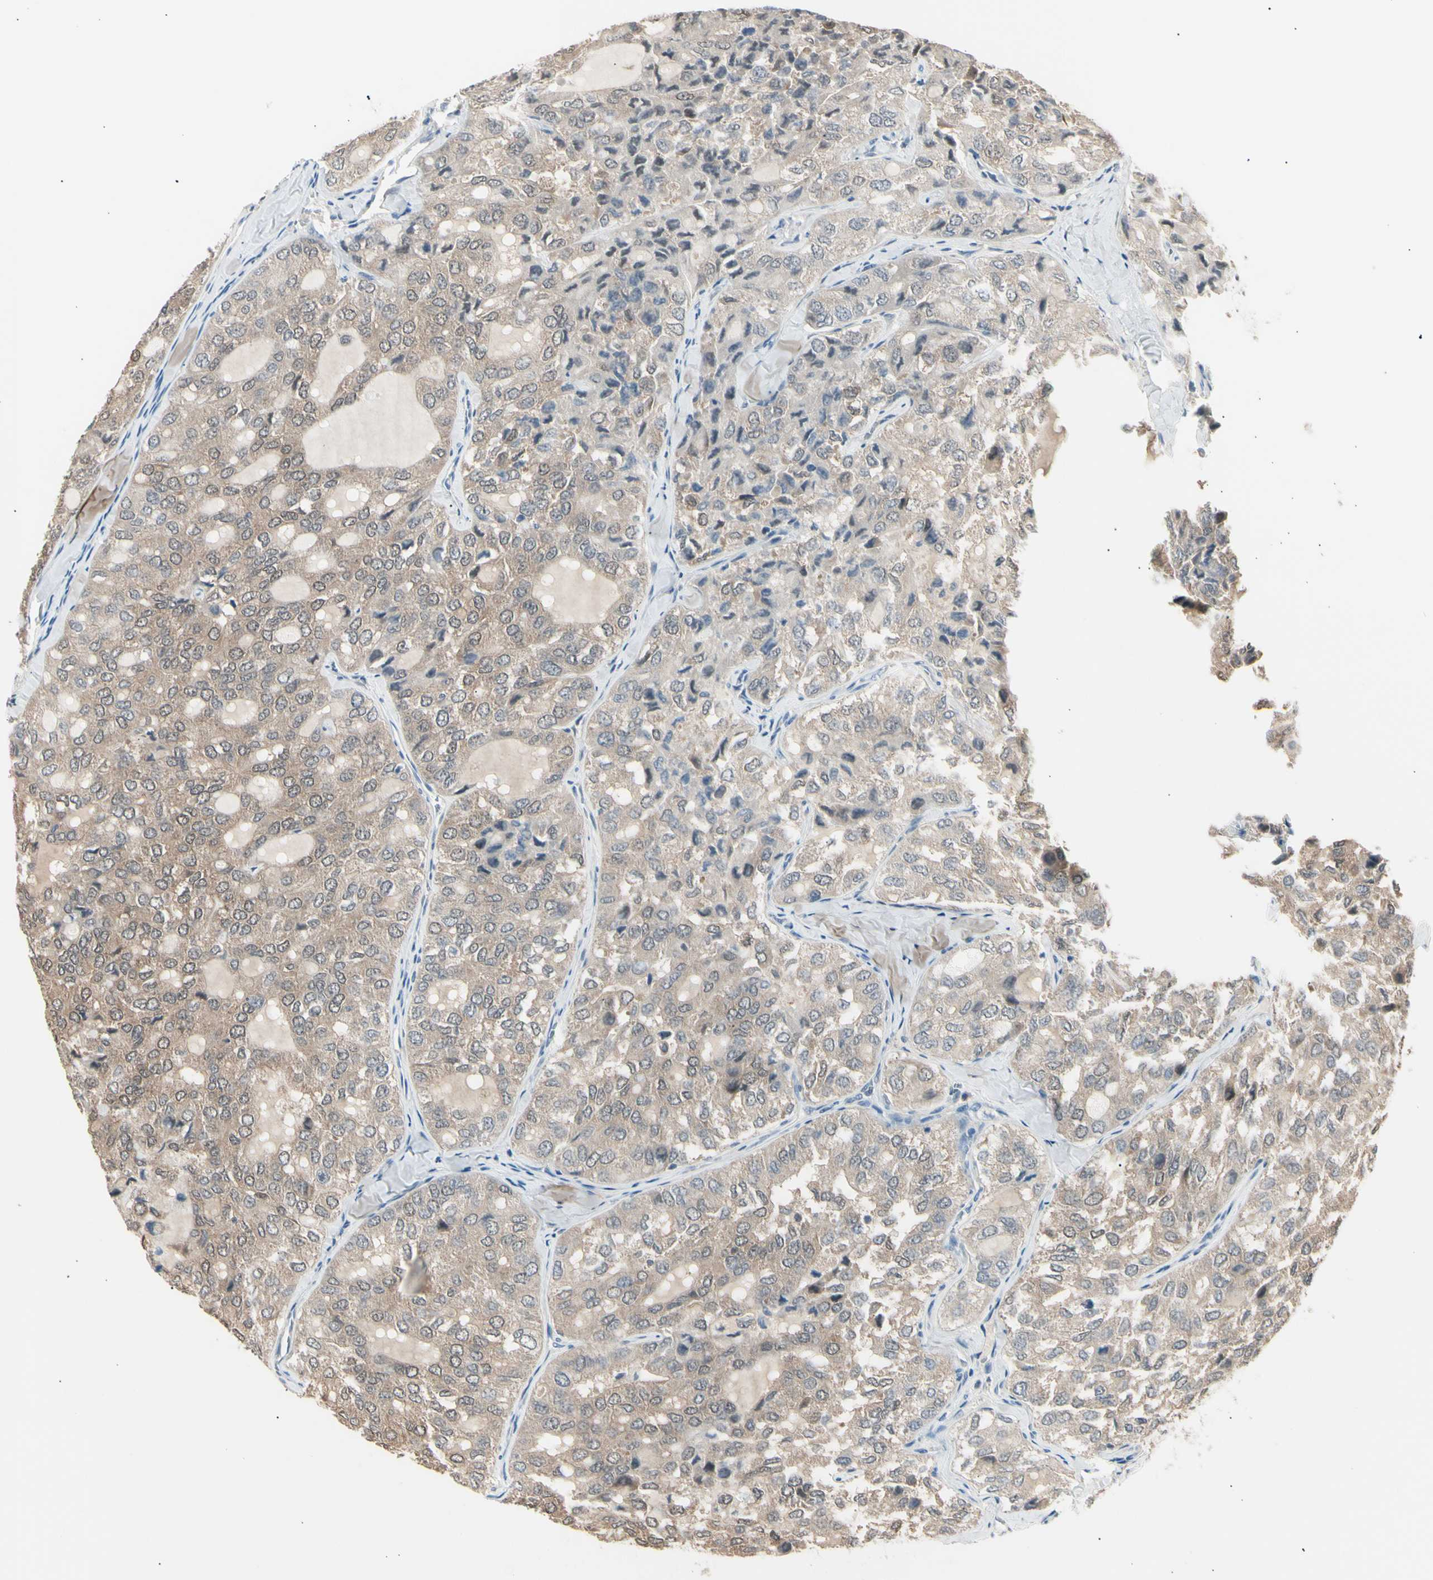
{"staining": {"intensity": "weak", "quantity": ">75%", "location": "cytoplasmic/membranous"}, "tissue": "thyroid cancer", "cell_type": "Tumor cells", "image_type": "cancer", "snomed": [{"axis": "morphology", "description": "Follicular adenoma carcinoma, NOS"}, {"axis": "topography", "description": "Thyroid gland"}], "caption": "A brown stain highlights weak cytoplasmic/membranous staining of a protein in human thyroid follicular adenoma carcinoma tumor cells.", "gene": "LHPP", "patient": {"sex": "male", "age": 75}}